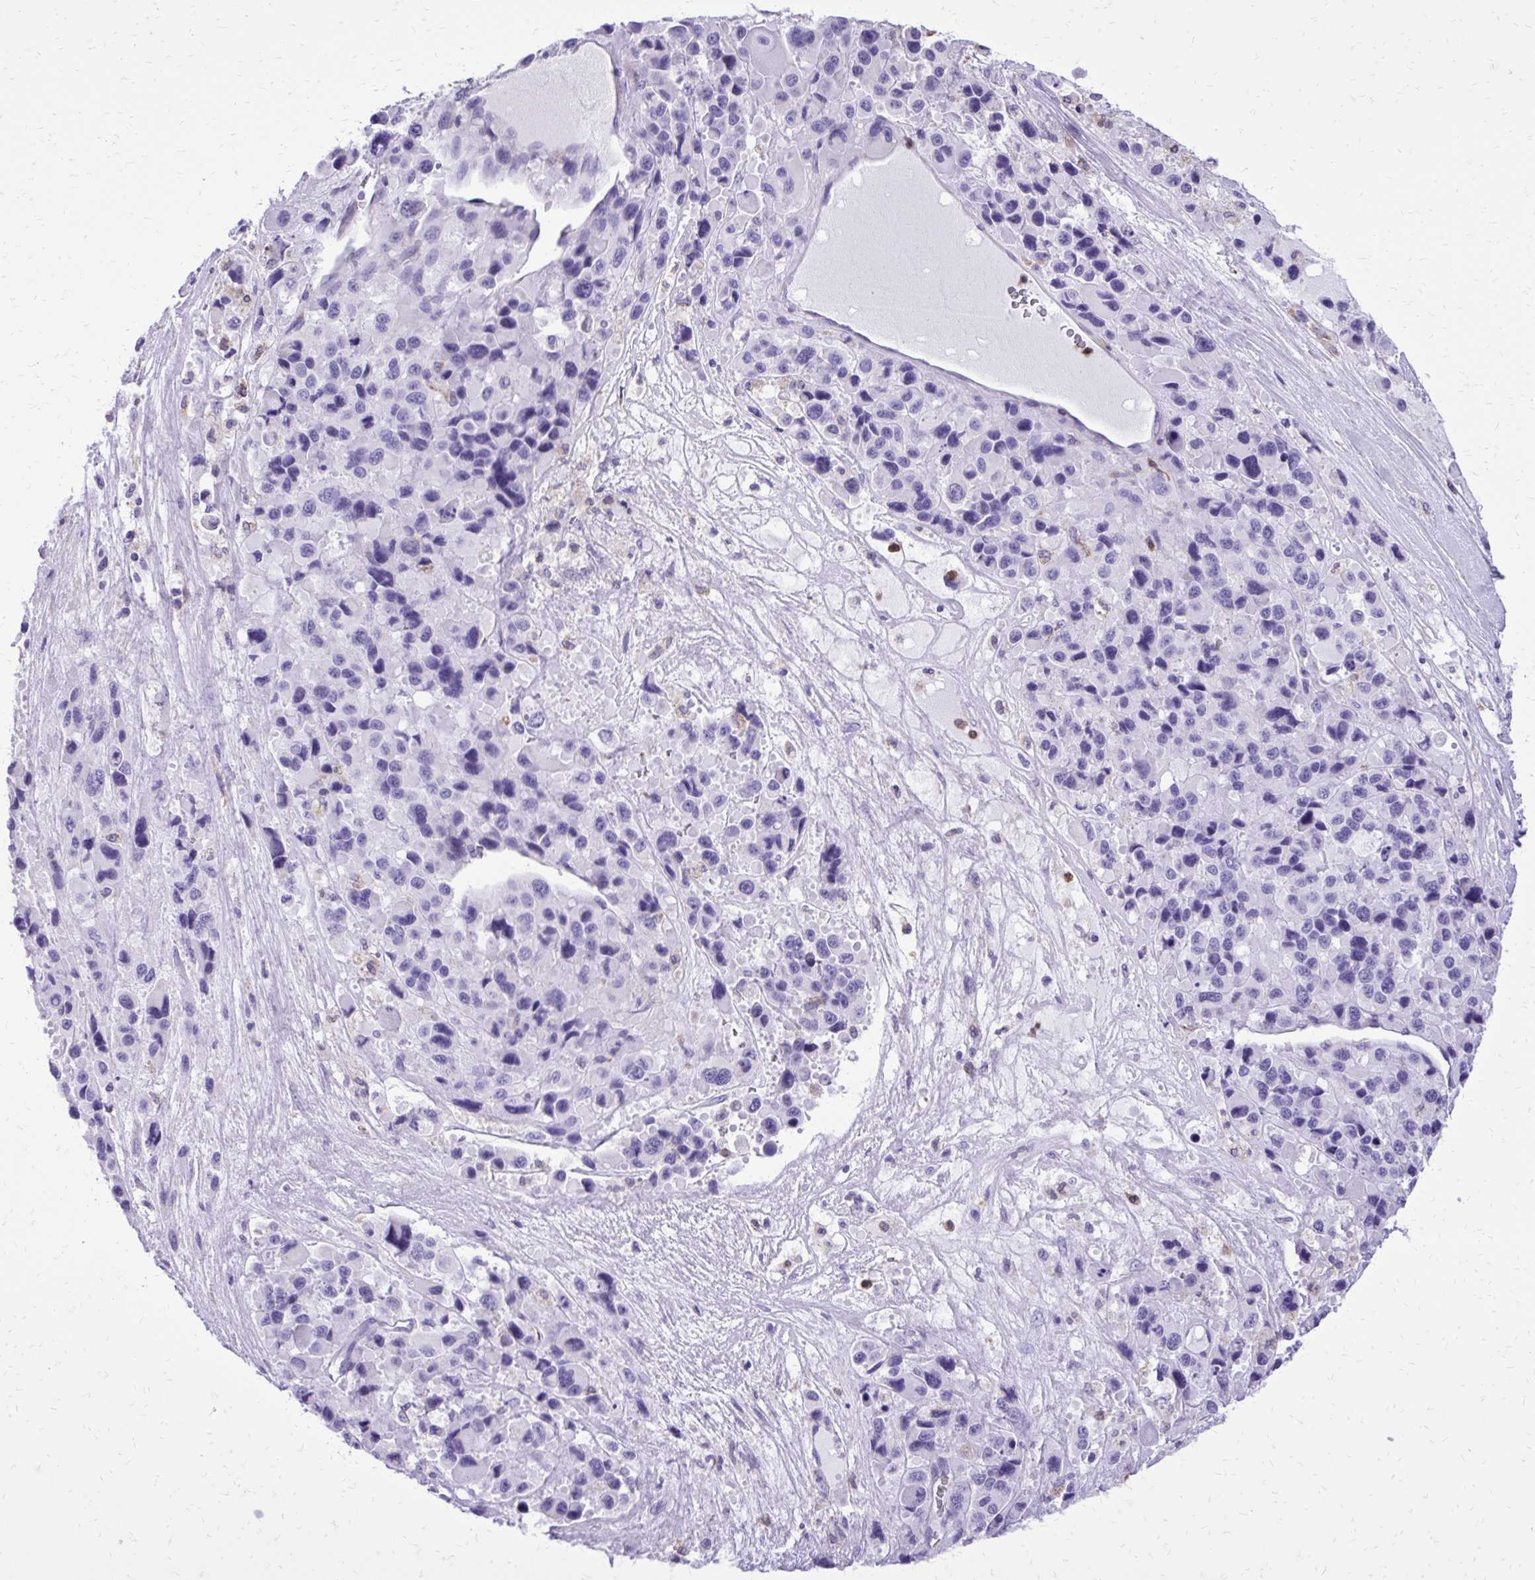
{"staining": {"intensity": "negative", "quantity": "none", "location": "none"}, "tissue": "melanoma", "cell_type": "Tumor cells", "image_type": "cancer", "snomed": [{"axis": "morphology", "description": "Malignant melanoma, Metastatic site"}, {"axis": "topography", "description": "Lymph node"}], "caption": "The image displays no staining of tumor cells in malignant melanoma (metastatic site). (DAB immunohistochemistry (IHC) with hematoxylin counter stain).", "gene": "CAT", "patient": {"sex": "female", "age": 65}}